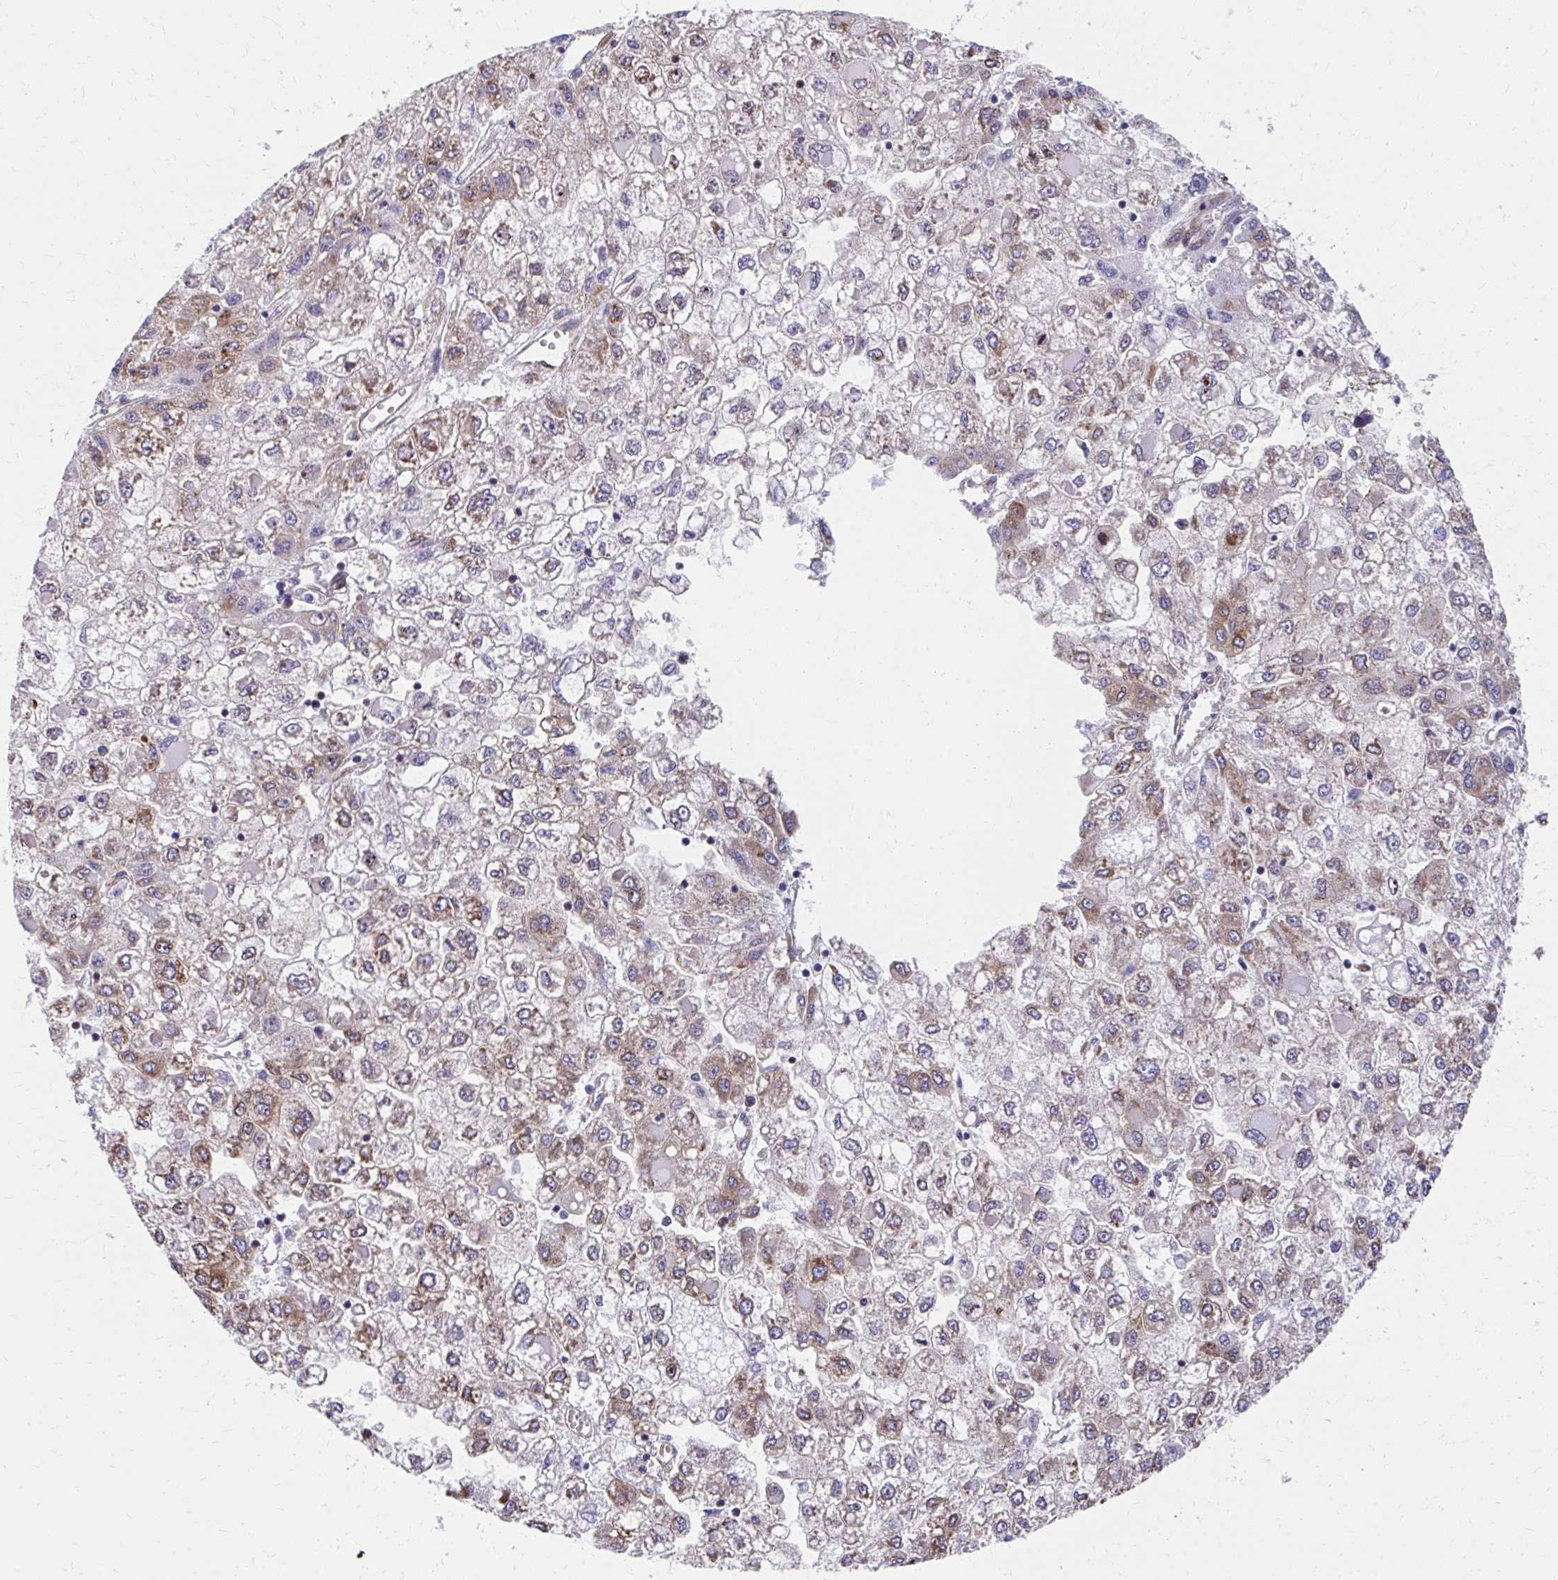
{"staining": {"intensity": "moderate", "quantity": "25%-75%", "location": "cytoplasmic/membranous"}, "tissue": "liver cancer", "cell_type": "Tumor cells", "image_type": "cancer", "snomed": [{"axis": "morphology", "description": "Carcinoma, Hepatocellular, NOS"}, {"axis": "topography", "description": "Liver"}], "caption": "About 25%-75% of tumor cells in human liver cancer (hepatocellular carcinoma) display moderate cytoplasmic/membranous protein positivity as visualized by brown immunohistochemical staining.", "gene": "ZNF778", "patient": {"sex": "male", "age": 40}}